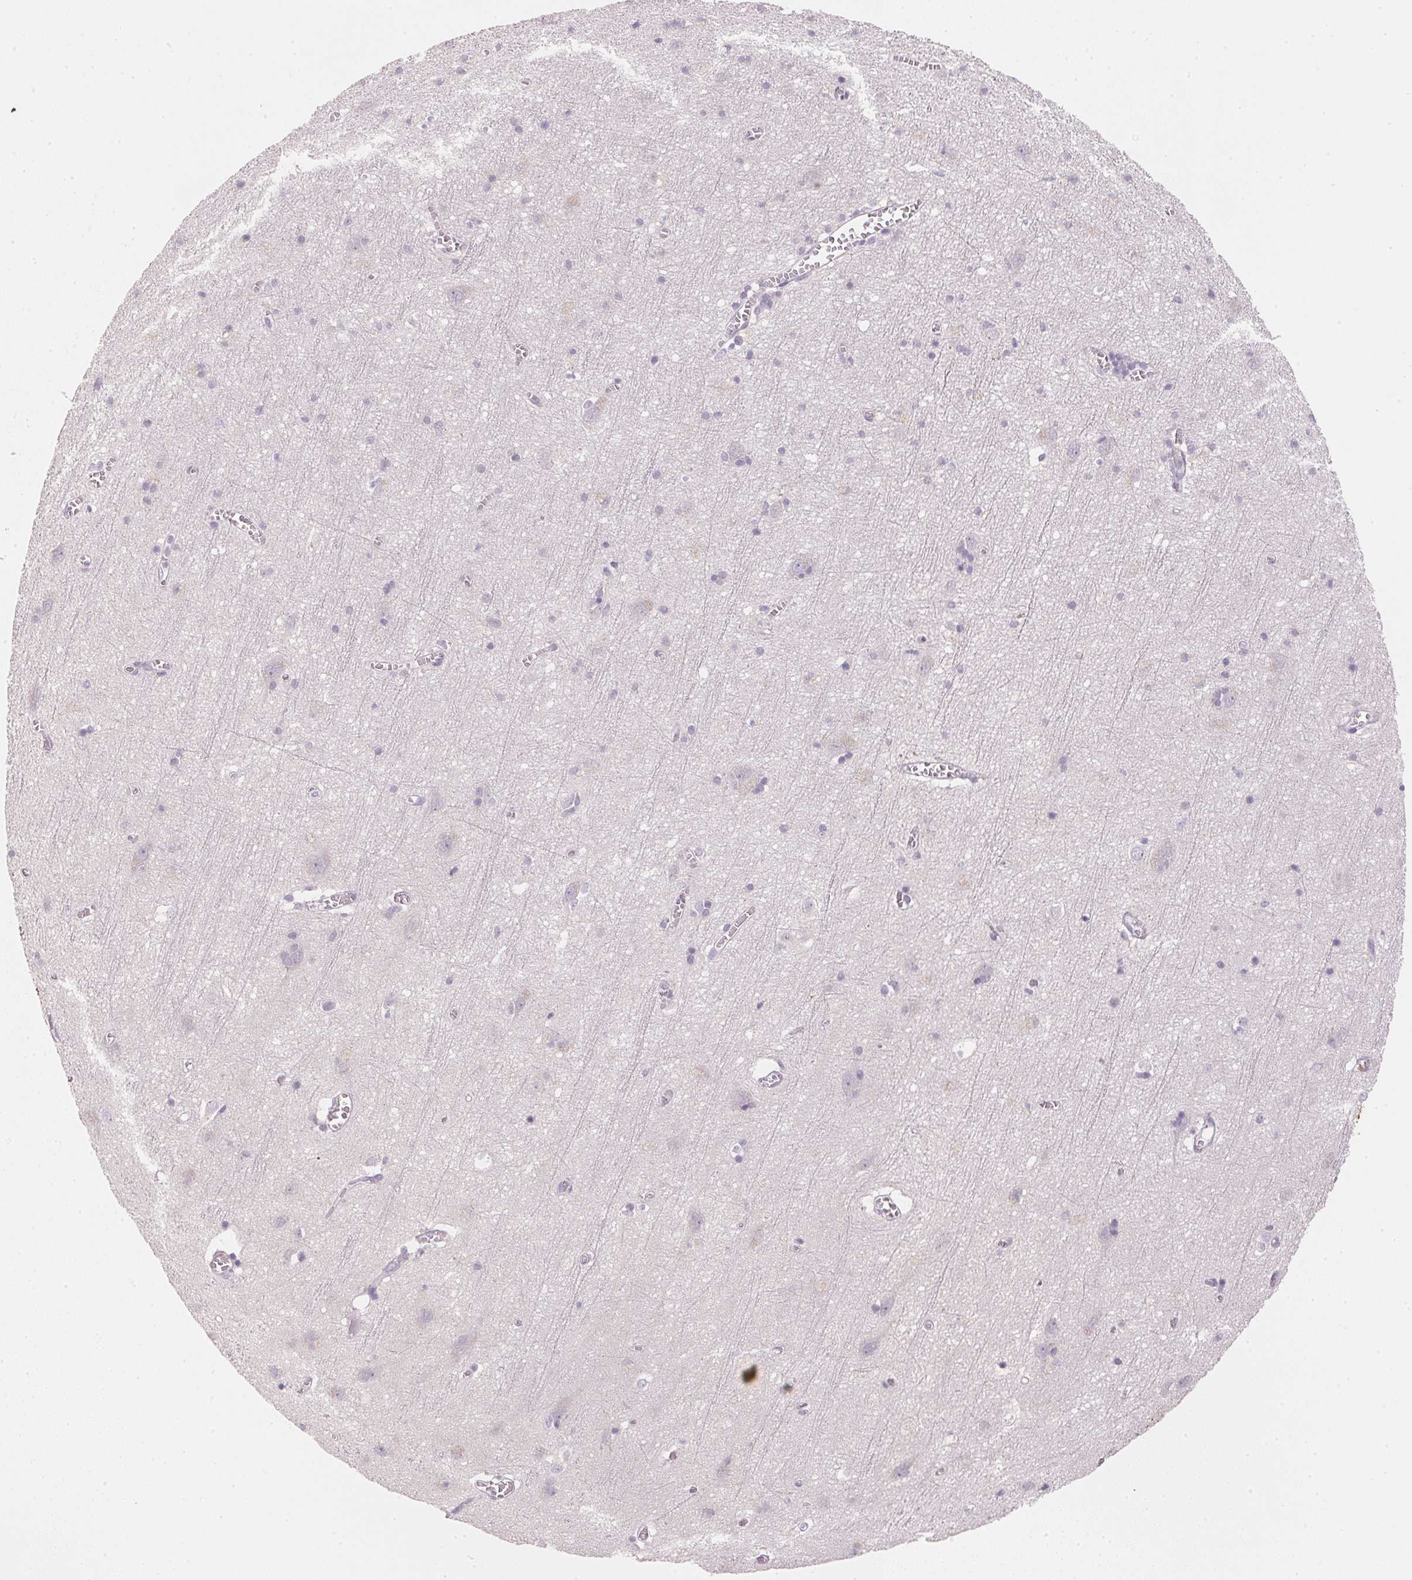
{"staining": {"intensity": "negative", "quantity": "none", "location": "none"}, "tissue": "cerebral cortex", "cell_type": "Endothelial cells", "image_type": "normal", "snomed": [{"axis": "morphology", "description": "Normal tissue, NOS"}, {"axis": "topography", "description": "Cerebral cortex"}], "caption": "This image is of benign cerebral cortex stained with immunohistochemistry (IHC) to label a protein in brown with the nuclei are counter-stained blue. There is no expression in endothelial cells. (DAB (3,3'-diaminobenzidine) IHC, high magnification).", "gene": "RMDN2", "patient": {"sex": "male", "age": 70}}